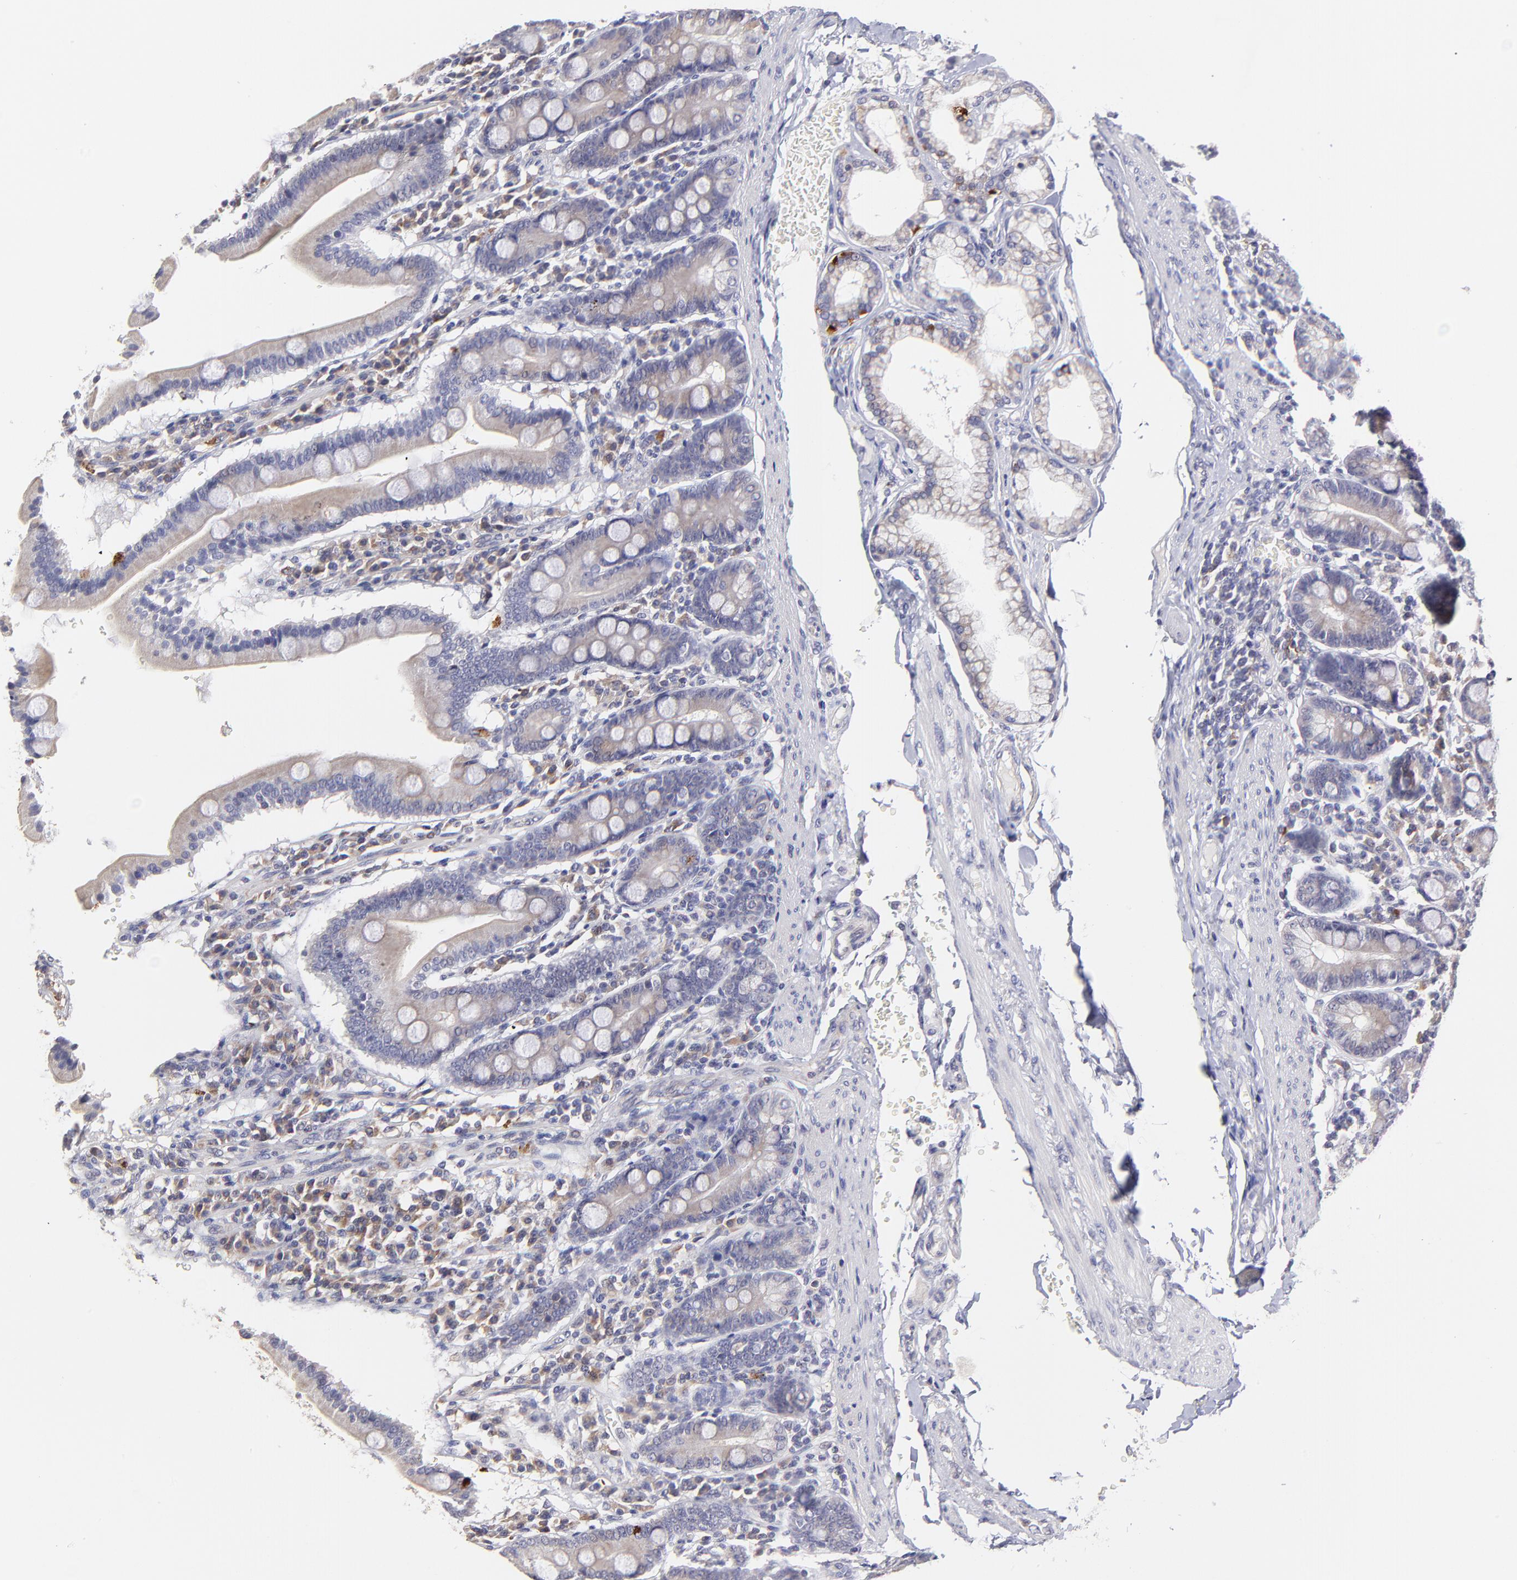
{"staining": {"intensity": "weak", "quantity": ">75%", "location": "cytoplasmic/membranous"}, "tissue": "duodenum", "cell_type": "Glandular cells", "image_type": "normal", "snomed": [{"axis": "morphology", "description": "Normal tissue, NOS"}, {"axis": "topography", "description": "Duodenum"}], "caption": "Immunohistochemistry (IHC) of benign duodenum shows low levels of weak cytoplasmic/membranous expression in about >75% of glandular cells. The protein is stained brown, and the nuclei are stained in blue (DAB IHC with brightfield microscopy, high magnification).", "gene": "GCSAM", "patient": {"sex": "male", "age": 50}}